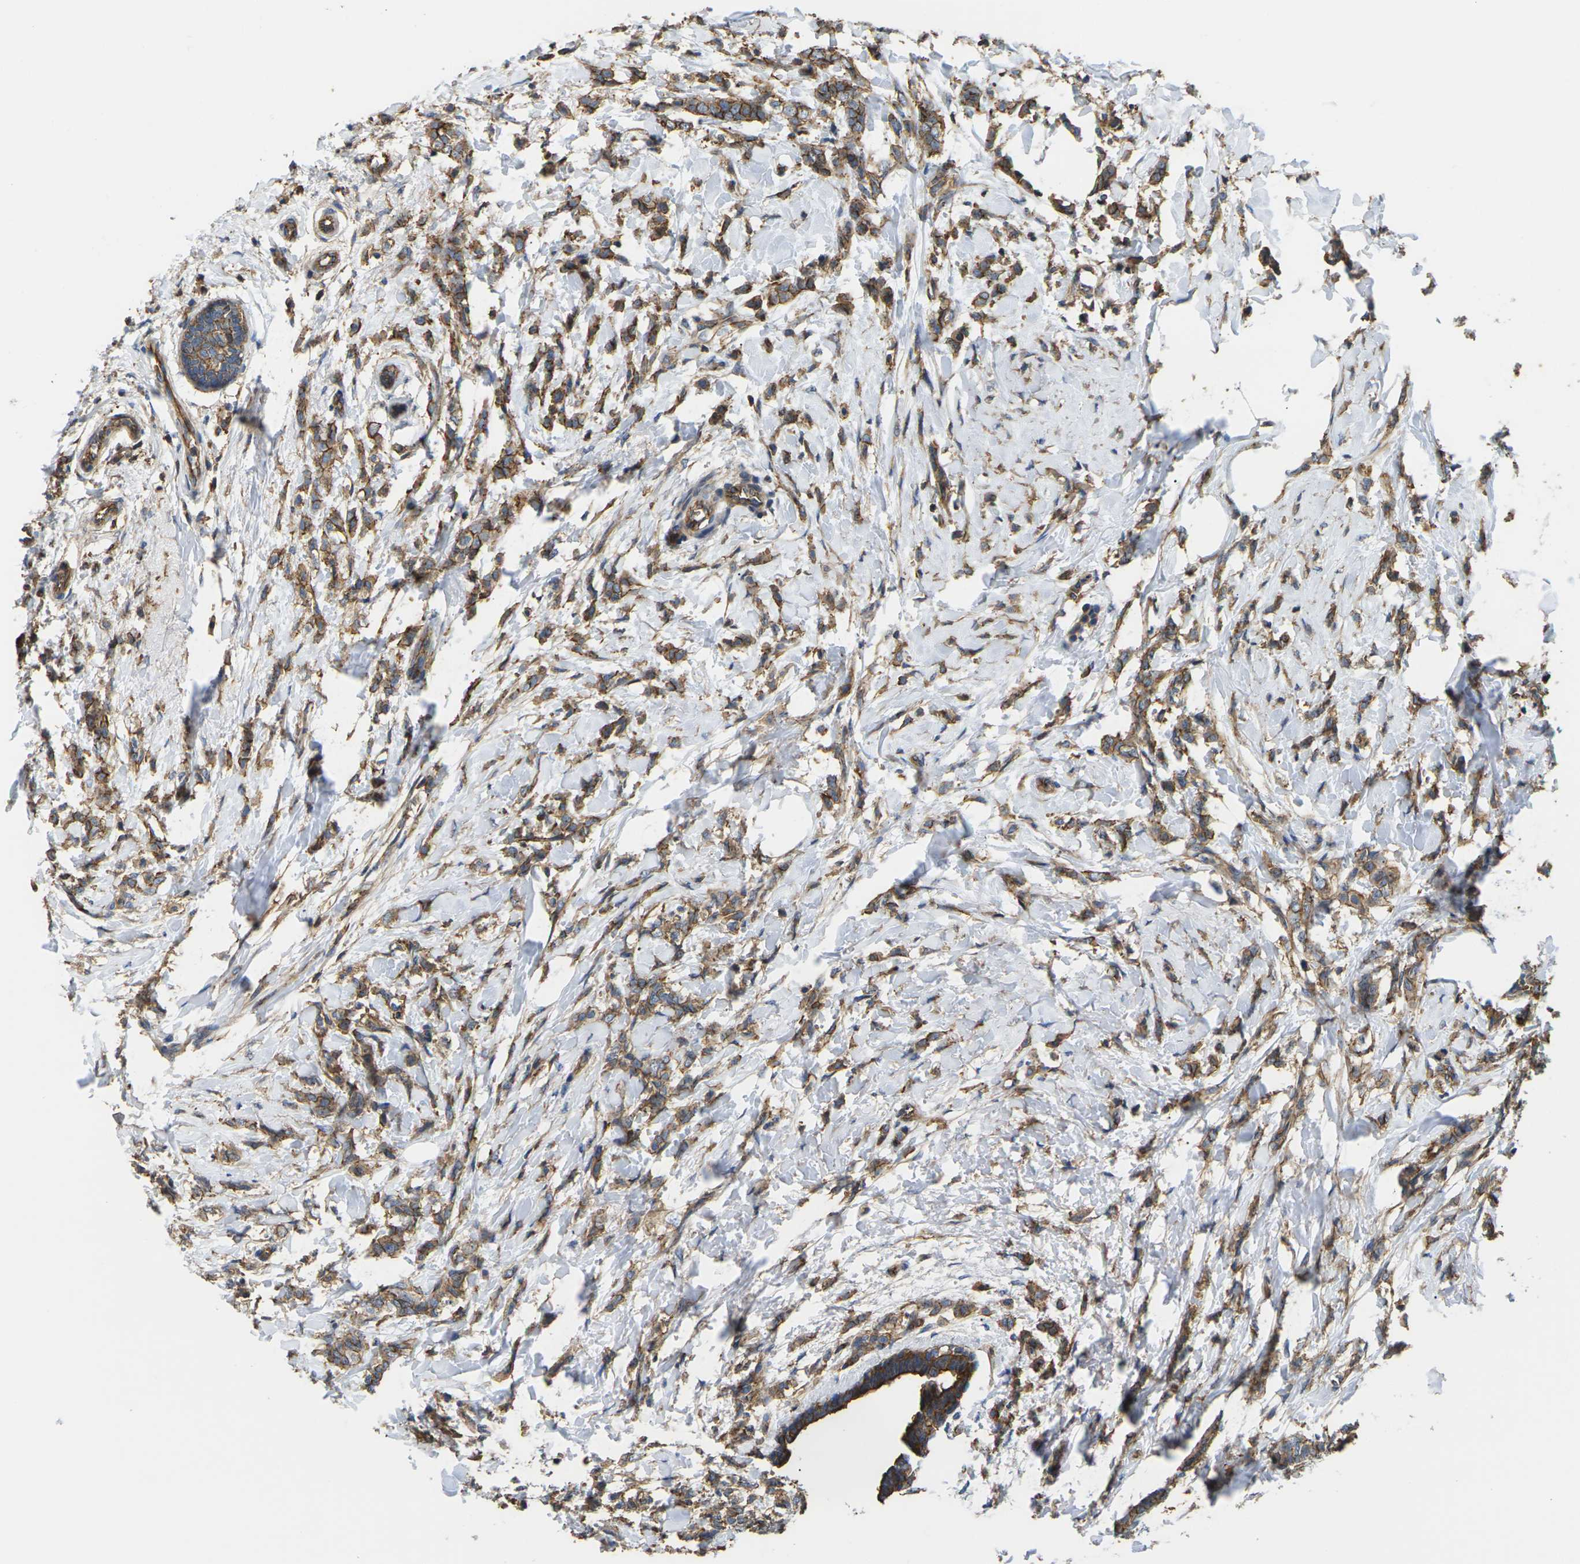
{"staining": {"intensity": "moderate", "quantity": ">75%", "location": "cytoplasmic/membranous"}, "tissue": "breast cancer", "cell_type": "Tumor cells", "image_type": "cancer", "snomed": [{"axis": "morphology", "description": "Lobular carcinoma, in situ"}, {"axis": "morphology", "description": "Lobular carcinoma"}, {"axis": "topography", "description": "Breast"}], "caption": "Breast lobular carcinoma stained with a protein marker reveals moderate staining in tumor cells.", "gene": "IQGAP1", "patient": {"sex": "female", "age": 41}}